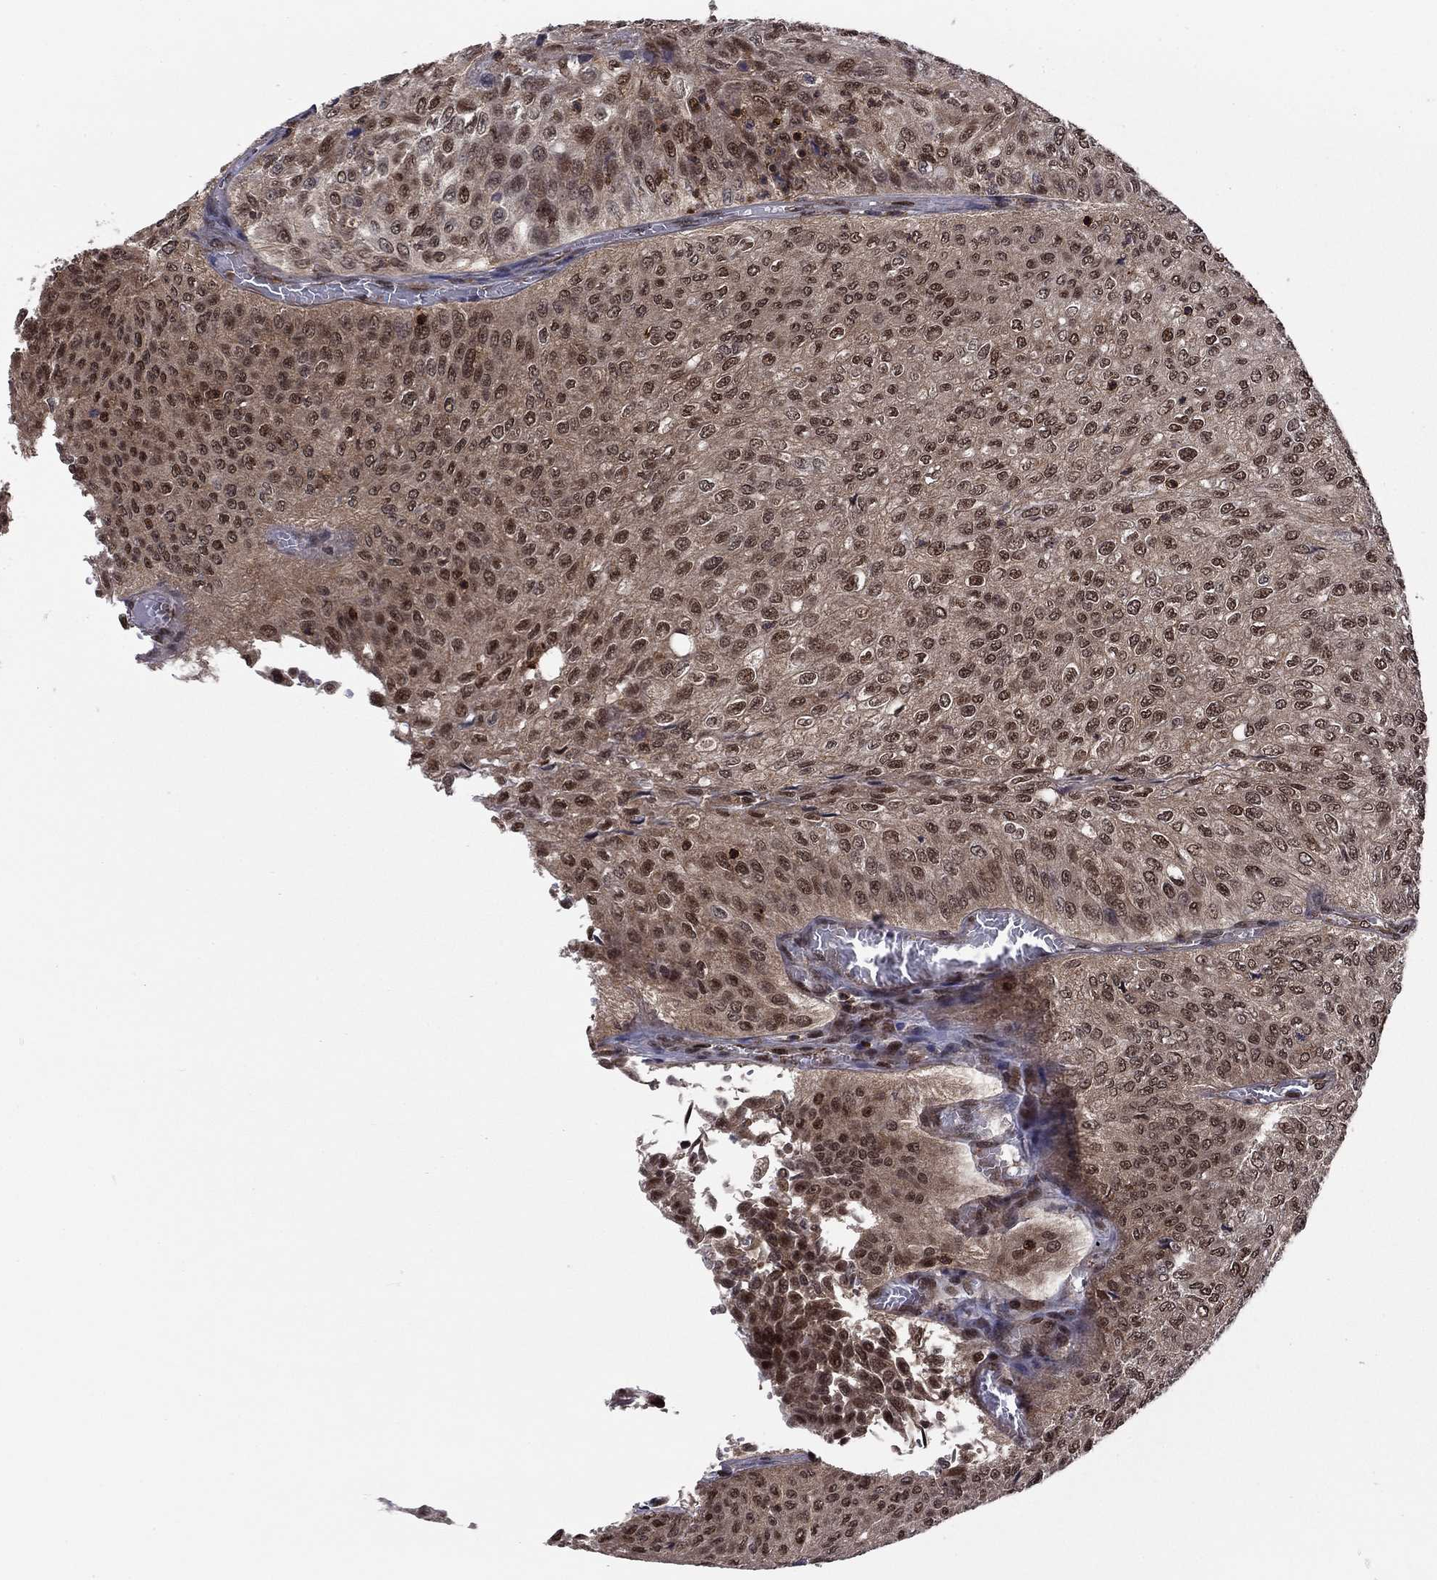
{"staining": {"intensity": "moderate", "quantity": ">75%", "location": "nuclear"}, "tissue": "urothelial cancer", "cell_type": "Tumor cells", "image_type": "cancer", "snomed": [{"axis": "morphology", "description": "Urothelial carcinoma, Low grade"}, {"axis": "topography", "description": "Urinary bladder"}], "caption": "DAB immunohistochemical staining of low-grade urothelial carcinoma shows moderate nuclear protein staining in approximately >75% of tumor cells. The protein of interest is stained brown, and the nuclei are stained in blue (DAB IHC with brightfield microscopy, high magnification).", "gene": "PSMD2", "patient": {"sex": "male", "age": 78}}